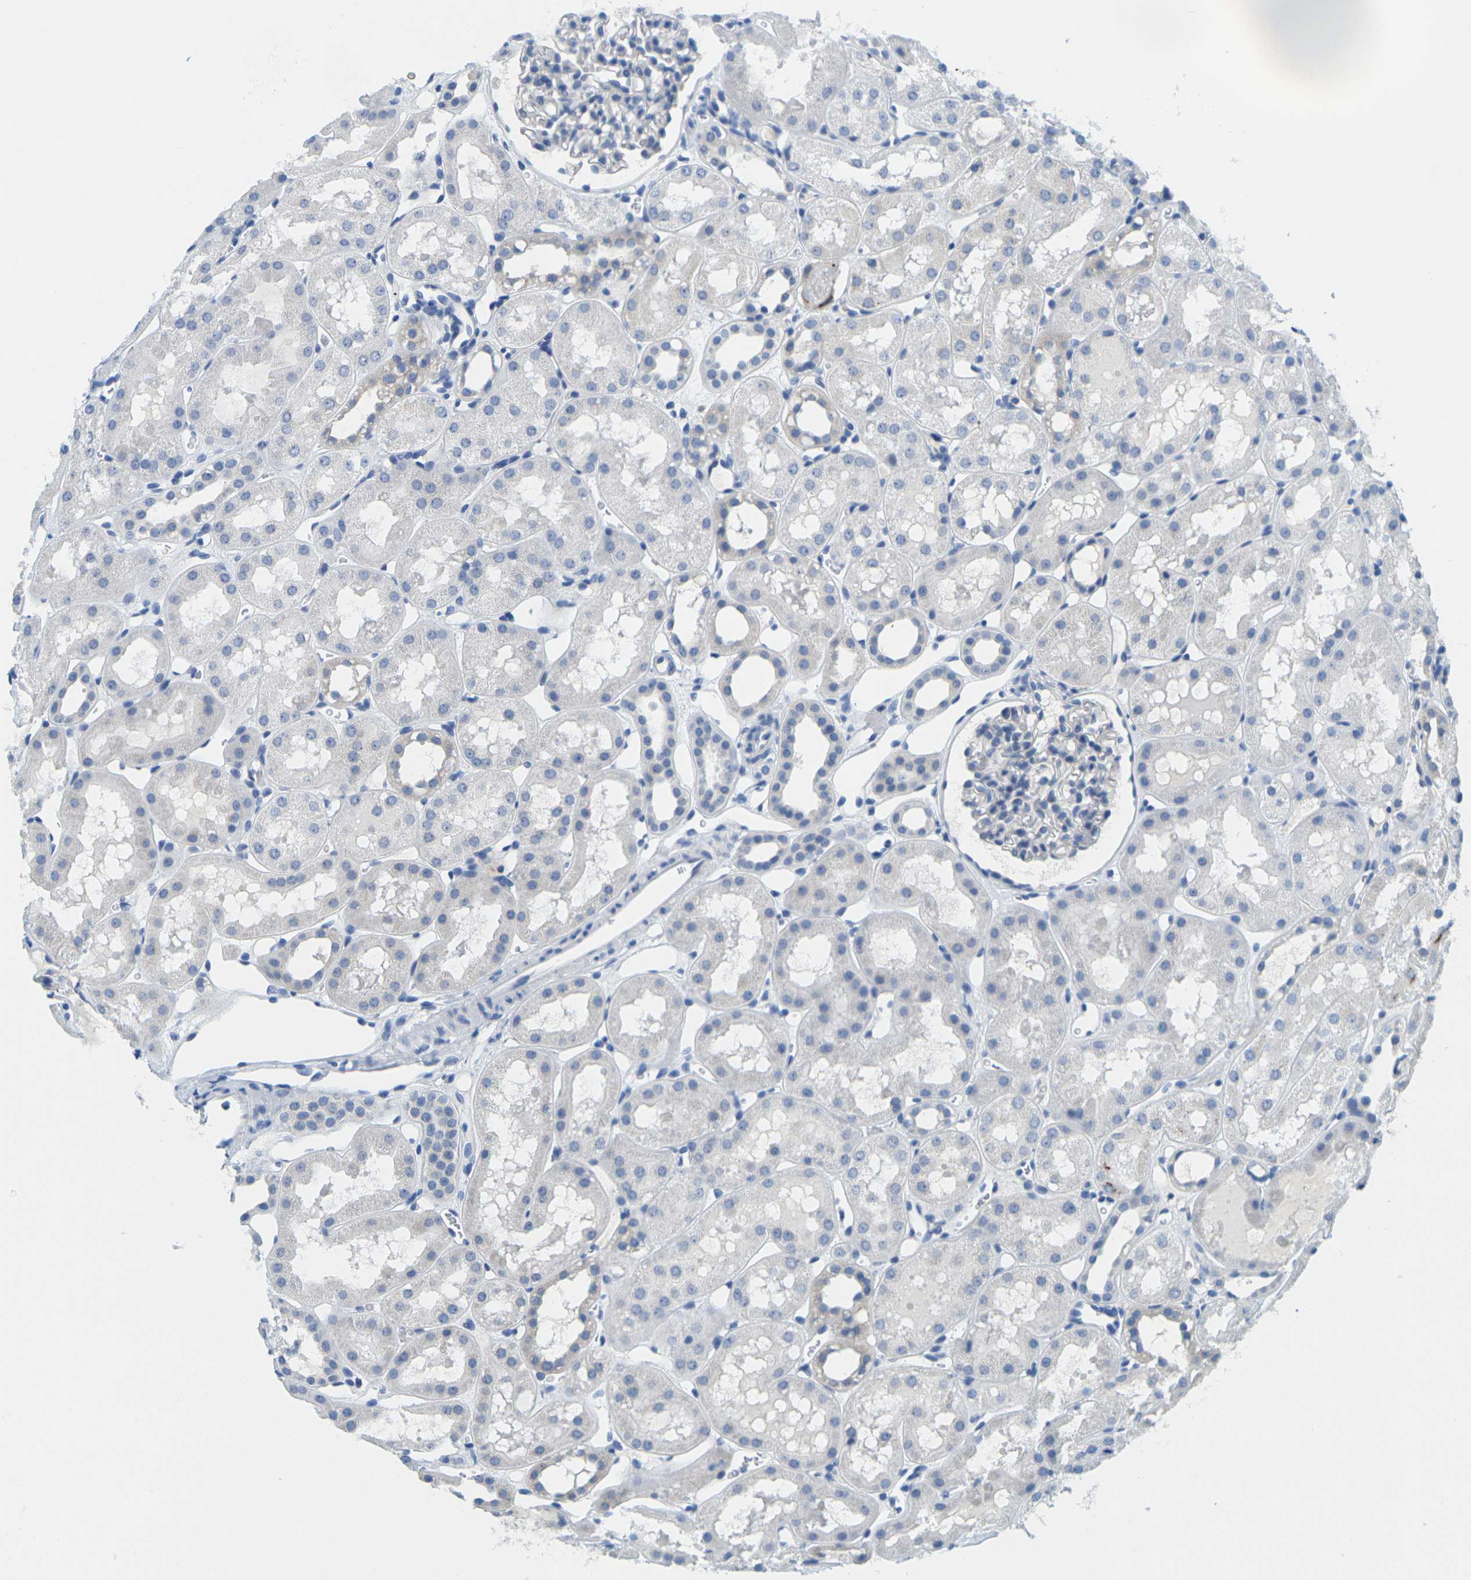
{"staining": {"intensity": "negative", "quantity": "none", "location": "none"}, "tissue": "kidney", "cell_type": "Cells in glomeruli", "image_type": "normal", "snomed": [{"axis": "morphology", "description": "Normal tissue, NOS"}, {"axis": "topography", "description": "Kidney"}, {"axis": "topography", "description": "Urinary bladder"}], "caption": "This is a photomicrograph of immunohistochemistry (IHC) staining of benign kidney, which shows no expression in cells in glomeruli. (DAB immunohistochemistry (IHC), high magnification).", "gene": "FAM3D", "patient": {"sex": "male", "age": 16}}